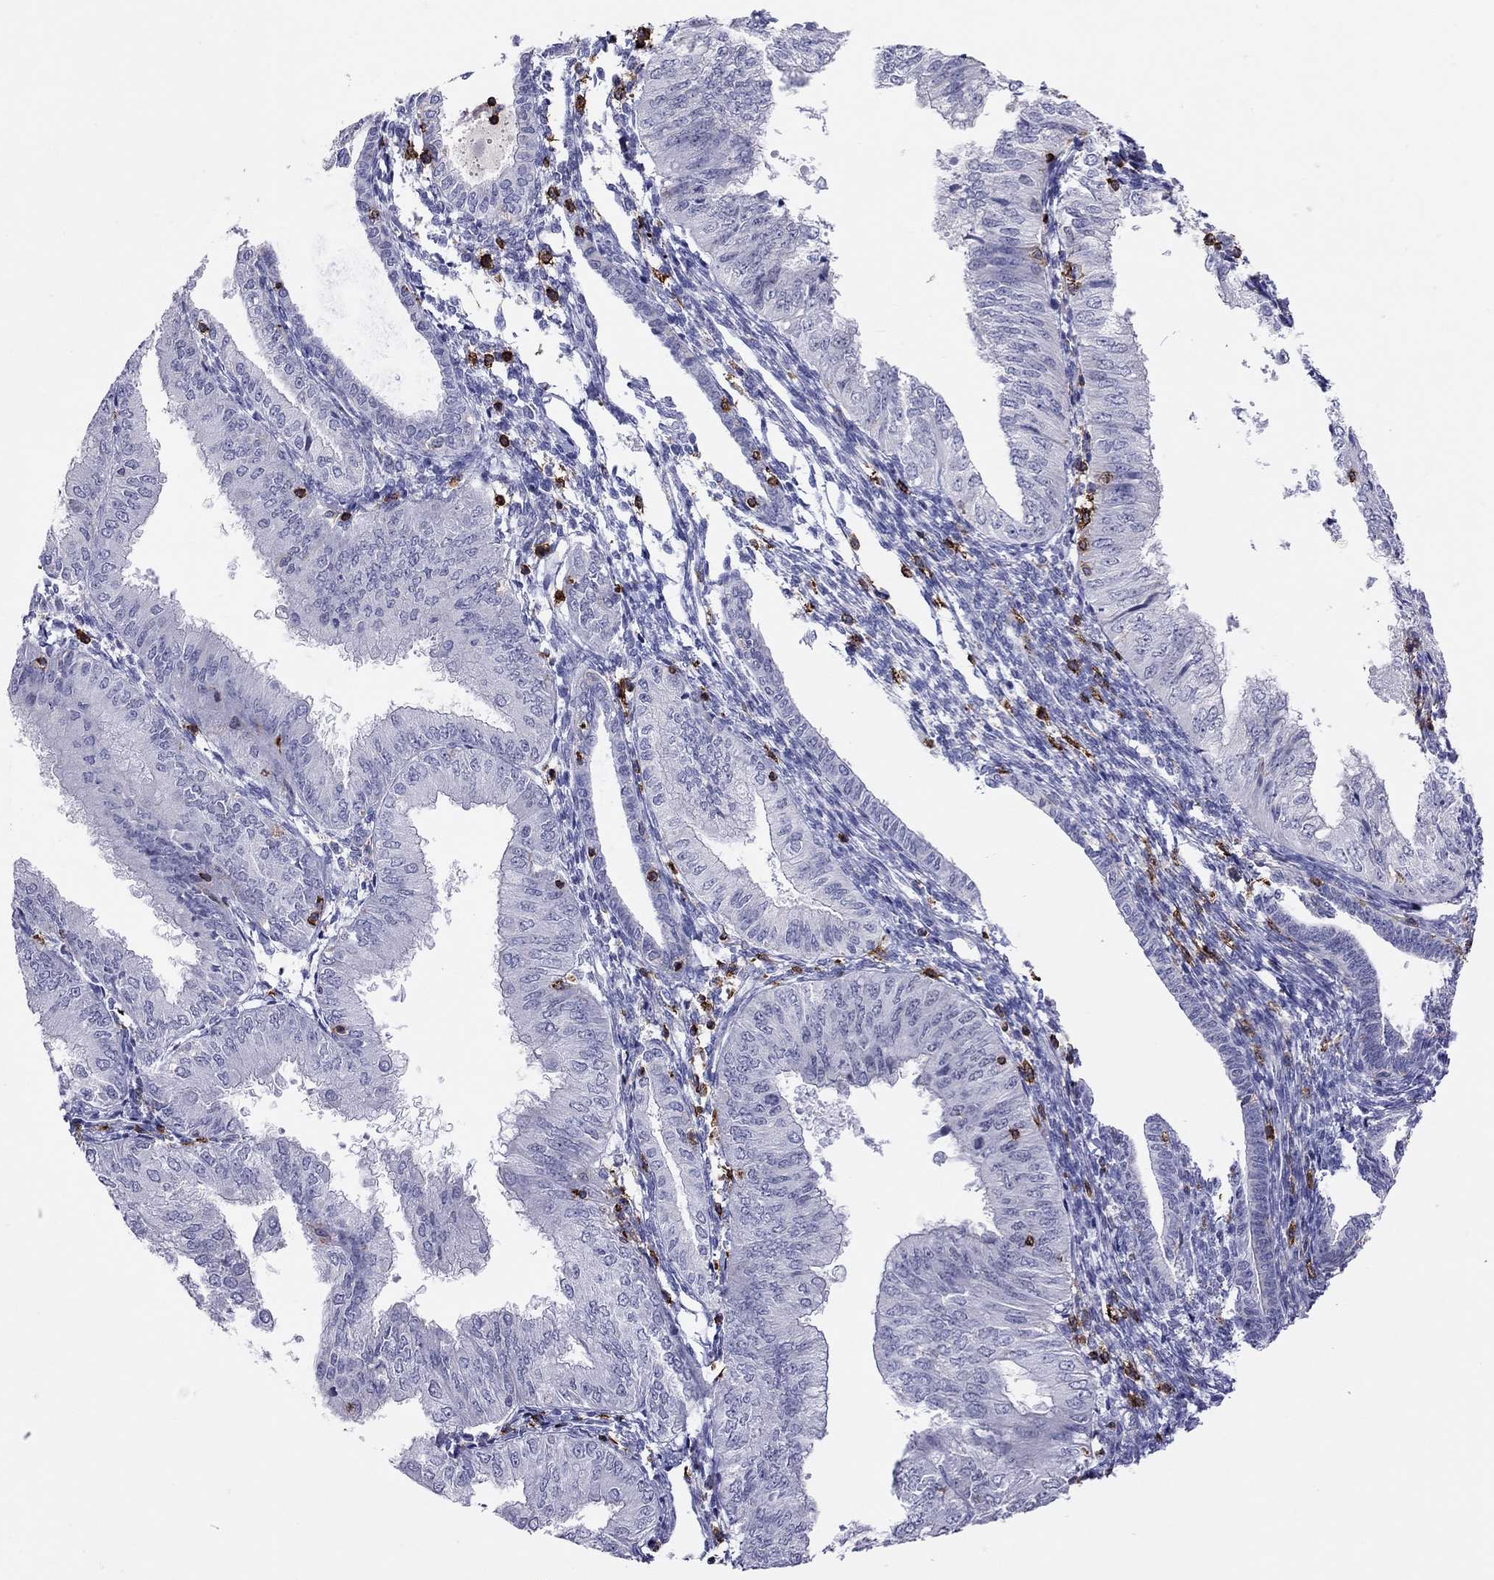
{"staining": {"intensity": "negative", "quantity": "none", "location": "none"}, "tissue": "endometrial cancer", "cell_type": "Tumor cells", "image_type": "cancer", "snomed": [{"axis": "morphology", "description": "Adenocarcinoma, NOS"}, {"axis": "topography", "description": "Endometrium"}], "caption": "Endometrial cancer was stained to show a protein in brown. There is no significant positivity in tumor cells.", "gene": "MND1", "patient": {"sex": "female", "age": 53}}